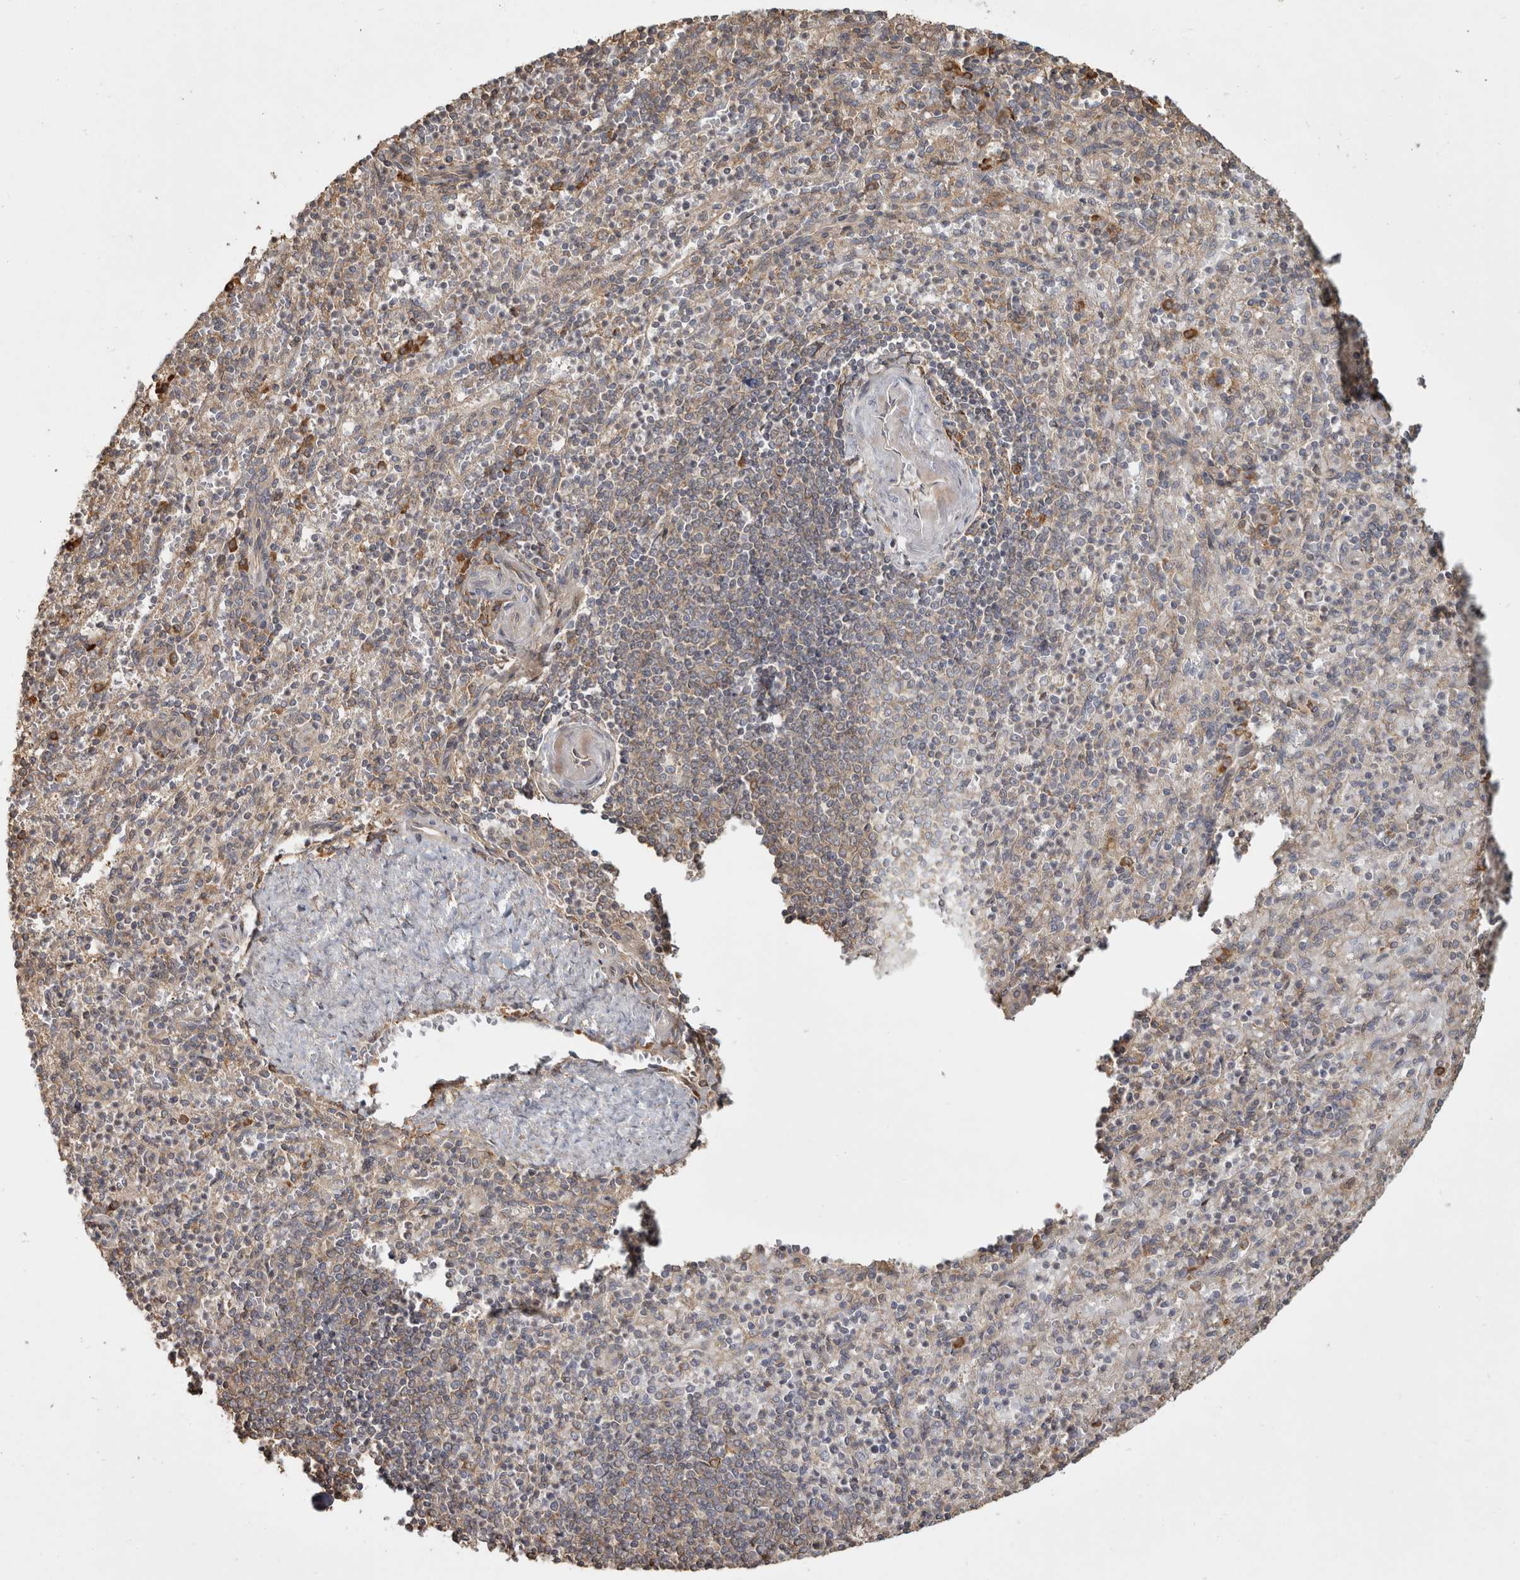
{"staining": {"intensity": "moderate", "quantity": "<25%", "location": "cytoplasmic/membranous"}, "tissue": "spleen", "cell_type": "Cells in red pulp", "image_type": "normal", "snomed": [{"axis": "morphology", "description": "Normal tissue, NOS"}, {"axis": "topography", "description": "Spleen"}], "caption": "Protein staining shows moderate cytoplasmic/membranous positivity in about <25% of cells in red pulp in benign spleen. (Brightfield microscopy of DAB IHC at high magnification).", "gene": "CAMSAP2", "patient": {"sex": "female", "age": 74}}